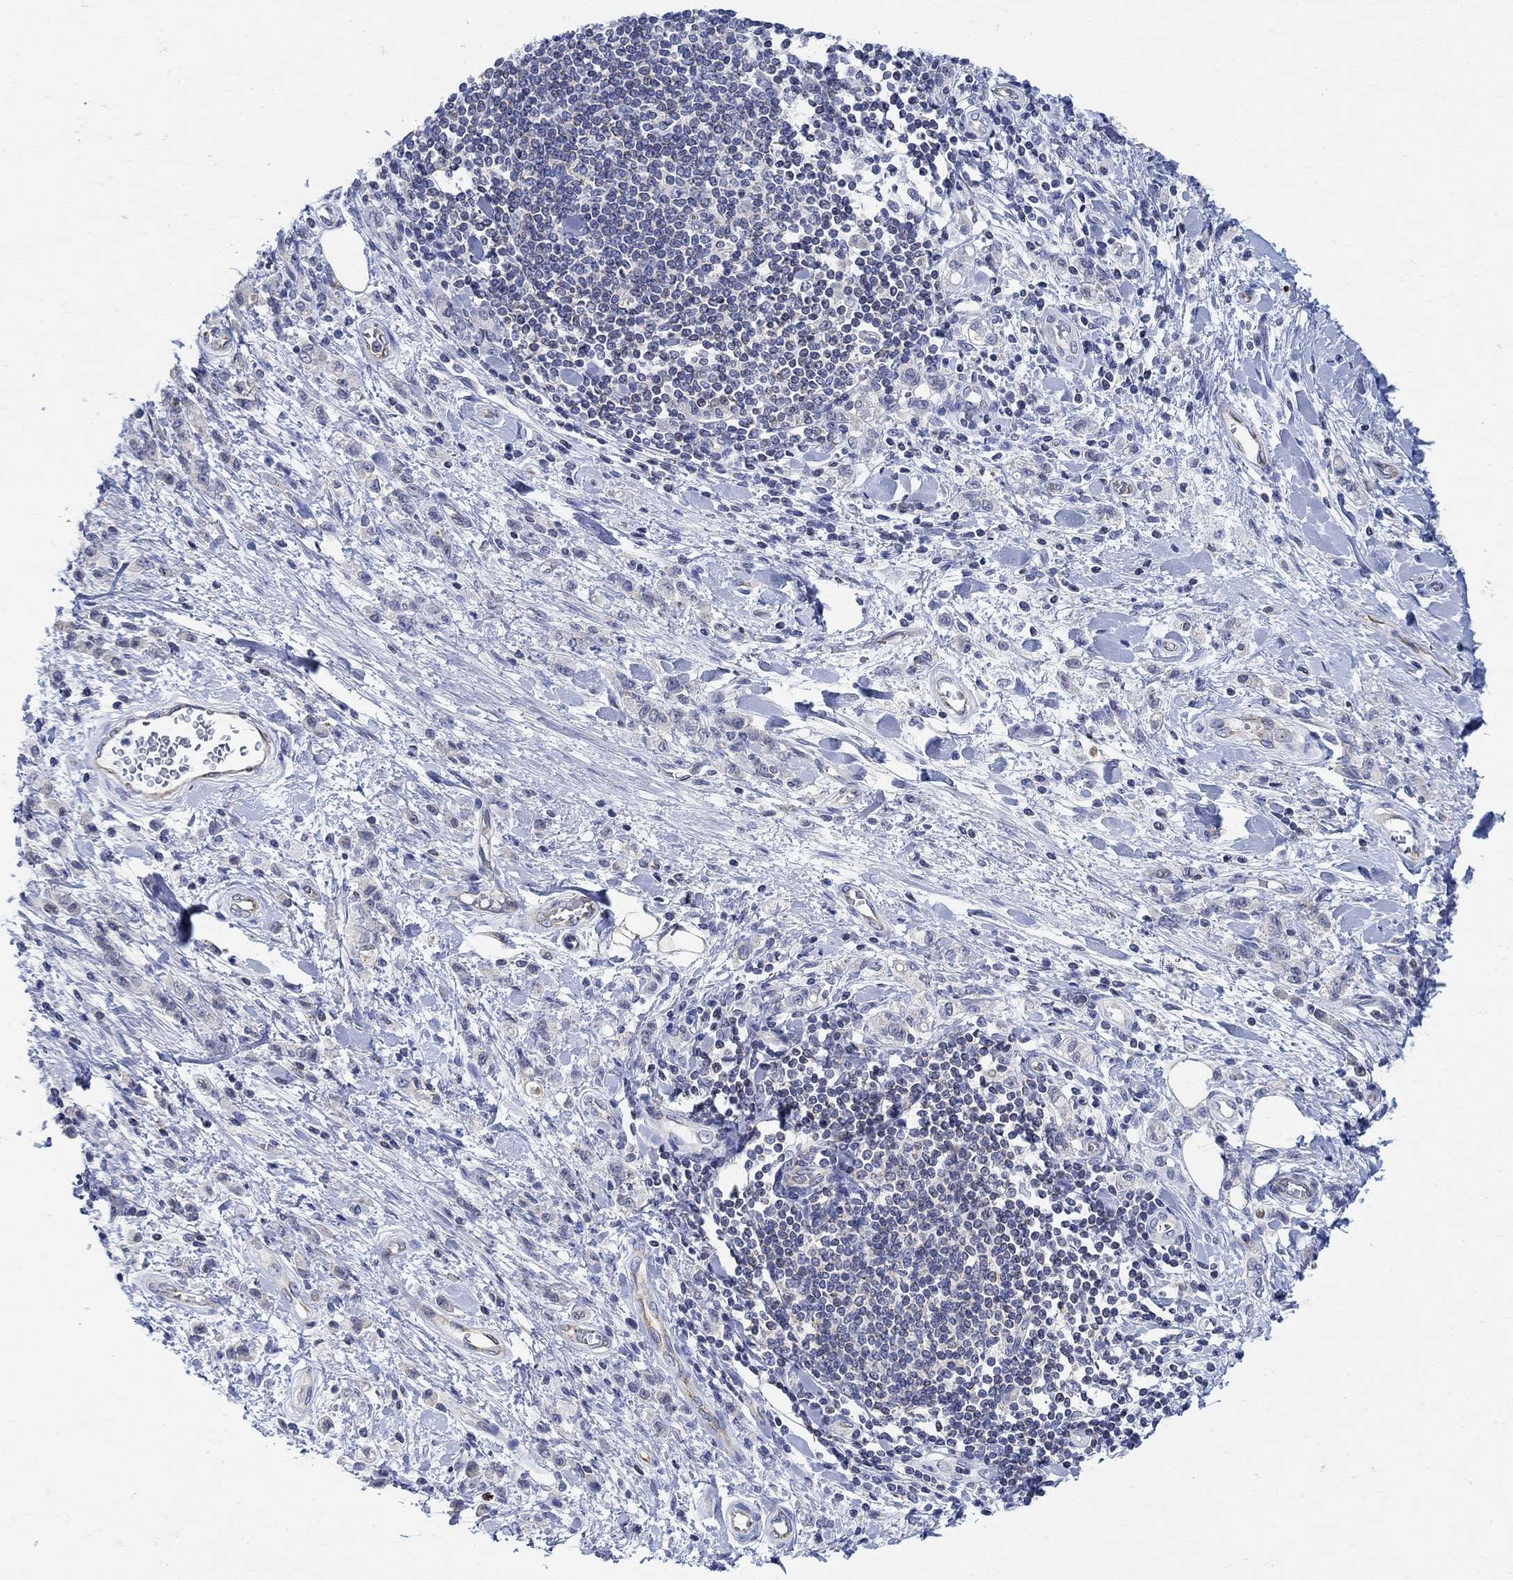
{"staining": {"intensity": "negative", "quantity": "none", "location": "none"}, "tissue": "stomach cancer", "cell_type": "Tumor cells", "image_type": "cancer", "snomed": [{"axis": "morphology", "description": "Adenocarcinoma, NOS"}, {"axis": "topography", "description": "Stomach"}], "caption": "Tumor cells are negative for protein expression in human stomach cancer.", "gene": "PHF21B", "patient": {"sex": "male", "age": 77}}